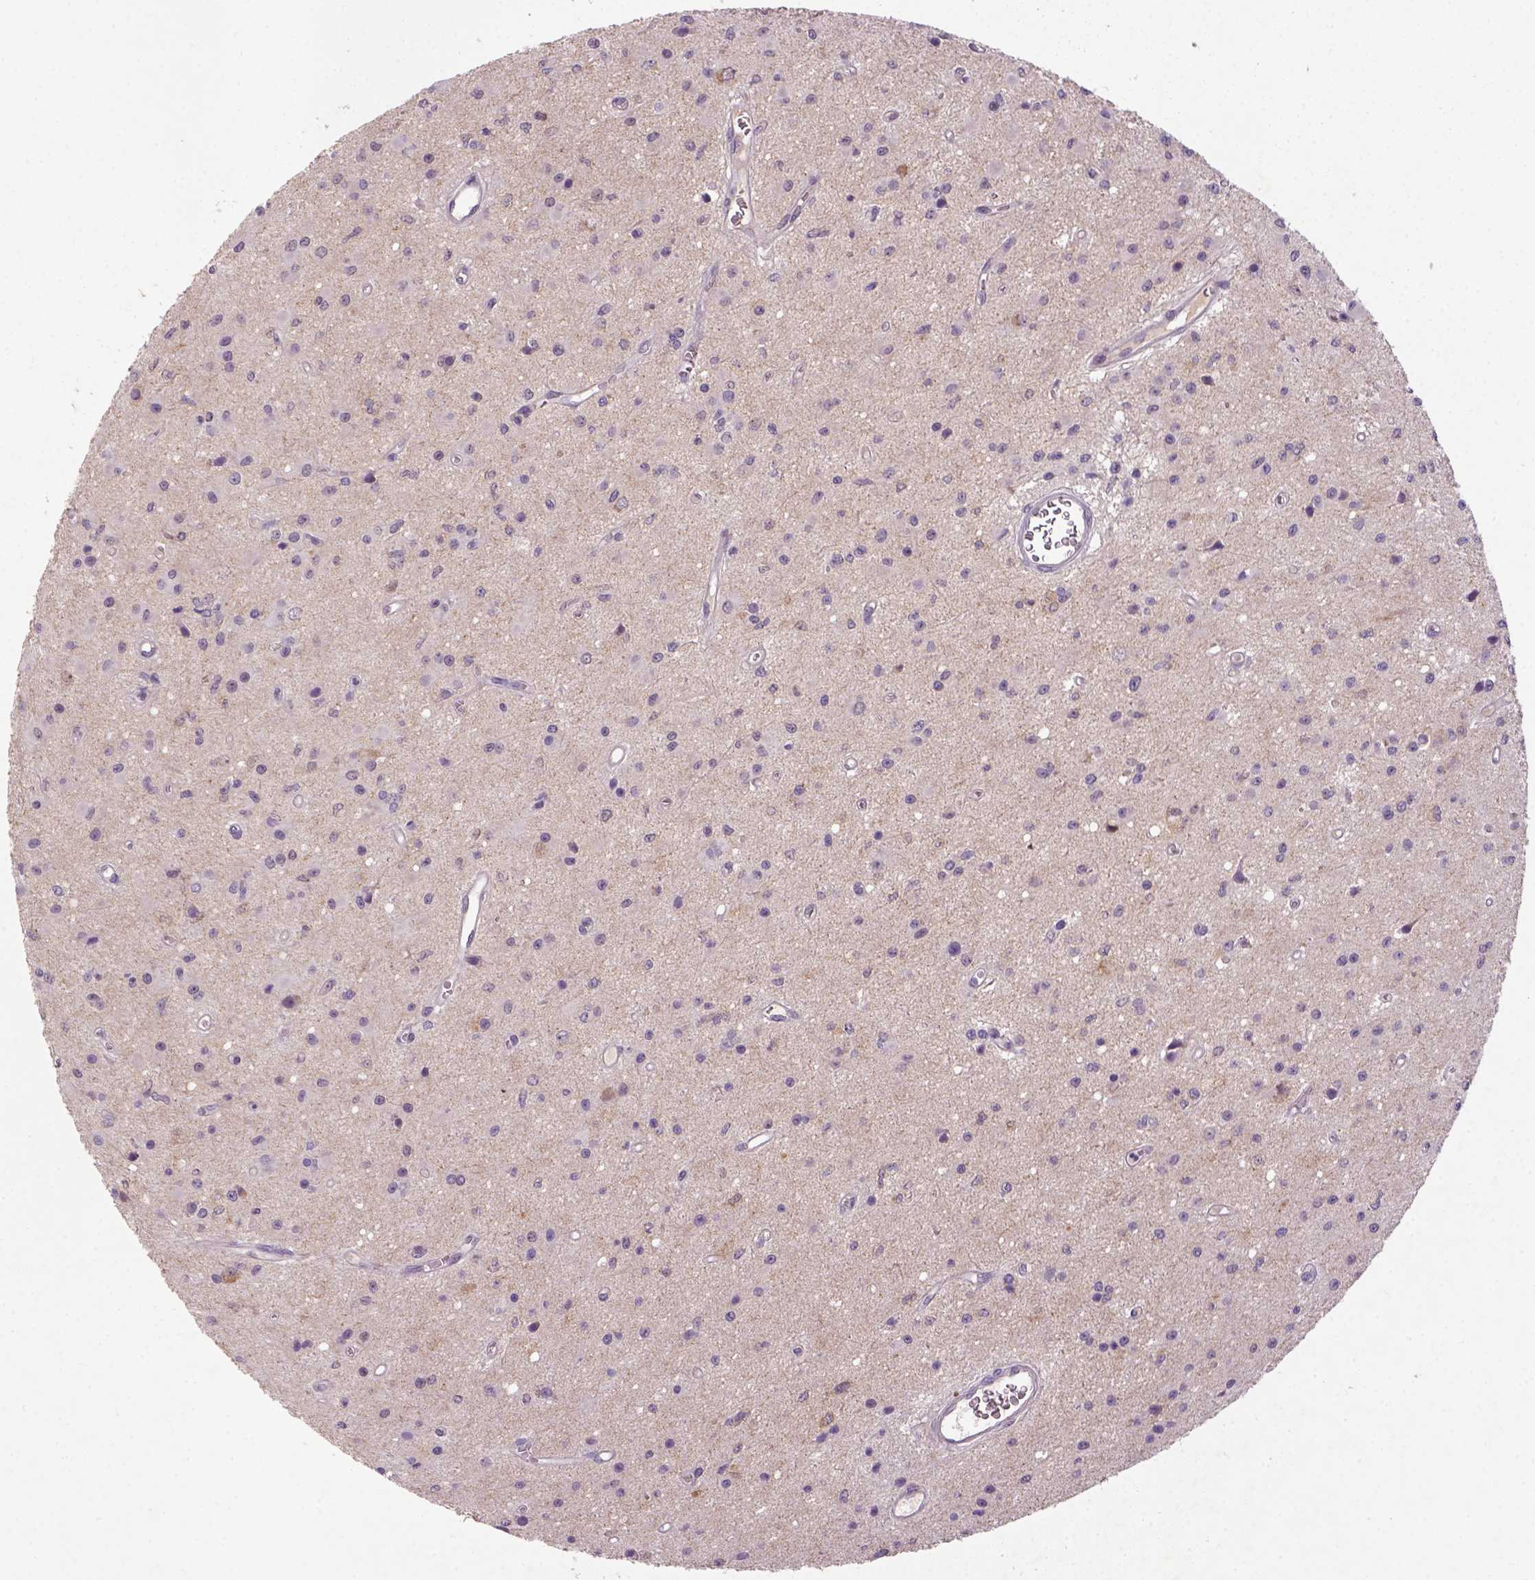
{"staining": {"intensity": "negative", "quantity": "none", "location": "none"}, "tissue": "glioma", "cell_type": "Tumor cells", "image_type": "cancer", "snomed": [{"axis": "morphology", "description": "Glioma, malignant, Low grade"}, {"axis": "topography", "description": "Brain"}], "caption": "Immunohistochemistry of human glioma displays no staining in tumor cells.", "gene": "NLGN2", "patient": {"sex": "female", "age": 45}}